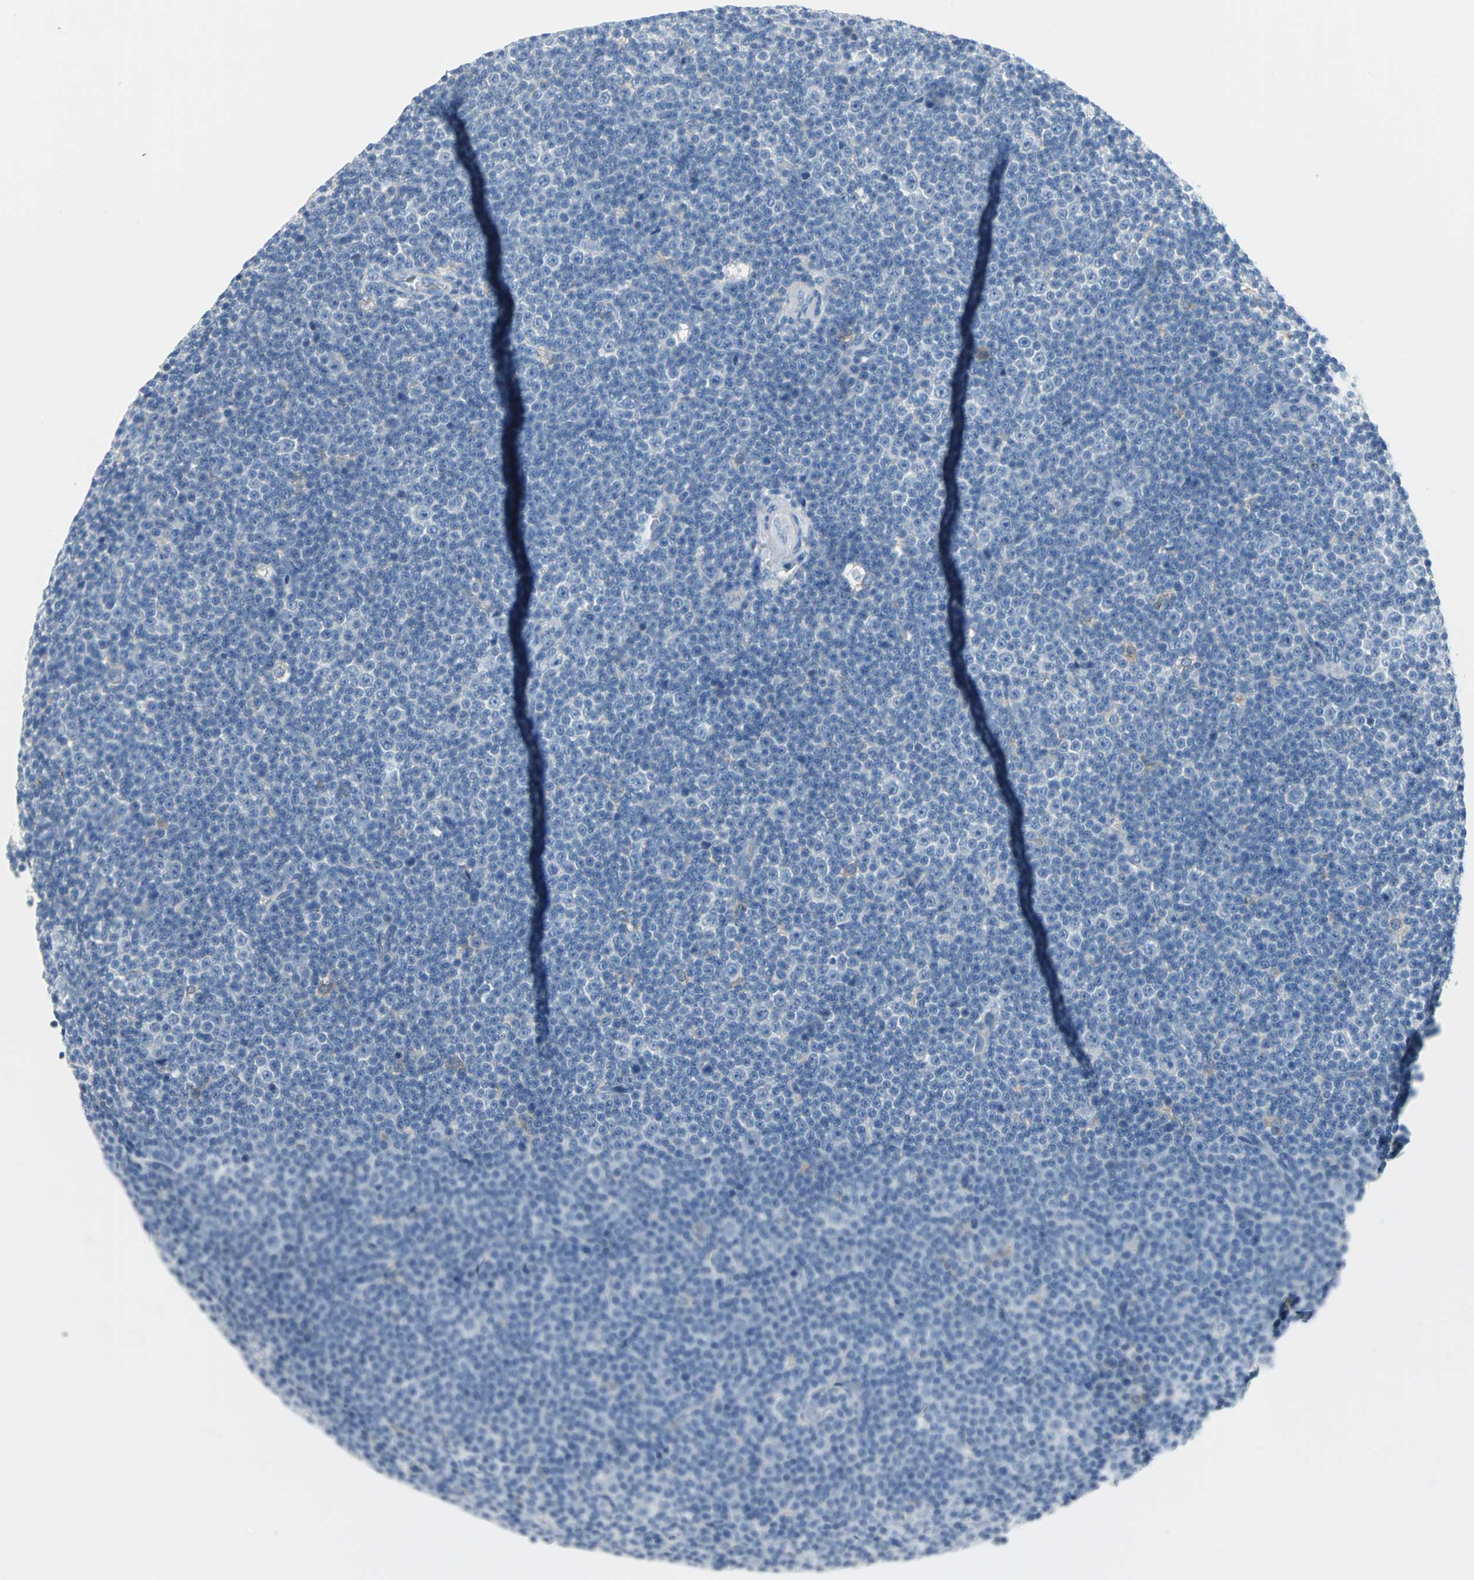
{"staining": {"intensity": "weak", "quantity": "<25%", "location": "cytoplasmic/membranous"}, "tissue": "lymphoma", "cell_type": "Tumor cells", "image_type": "cancer", "snomed": [{"axis": "morphology", "description": "Malignant lymphoma, non-Hodgkin's type, Low grade"}, {"axis": "topography", "description": "Lymph node"}], "caption": "The image reveals no staining of tumor cells in low-grade malignant lymphoma, non-Hodgkin's type.", "gene": "PTGDS", "patient": {"sex": "female", "age": 67}}